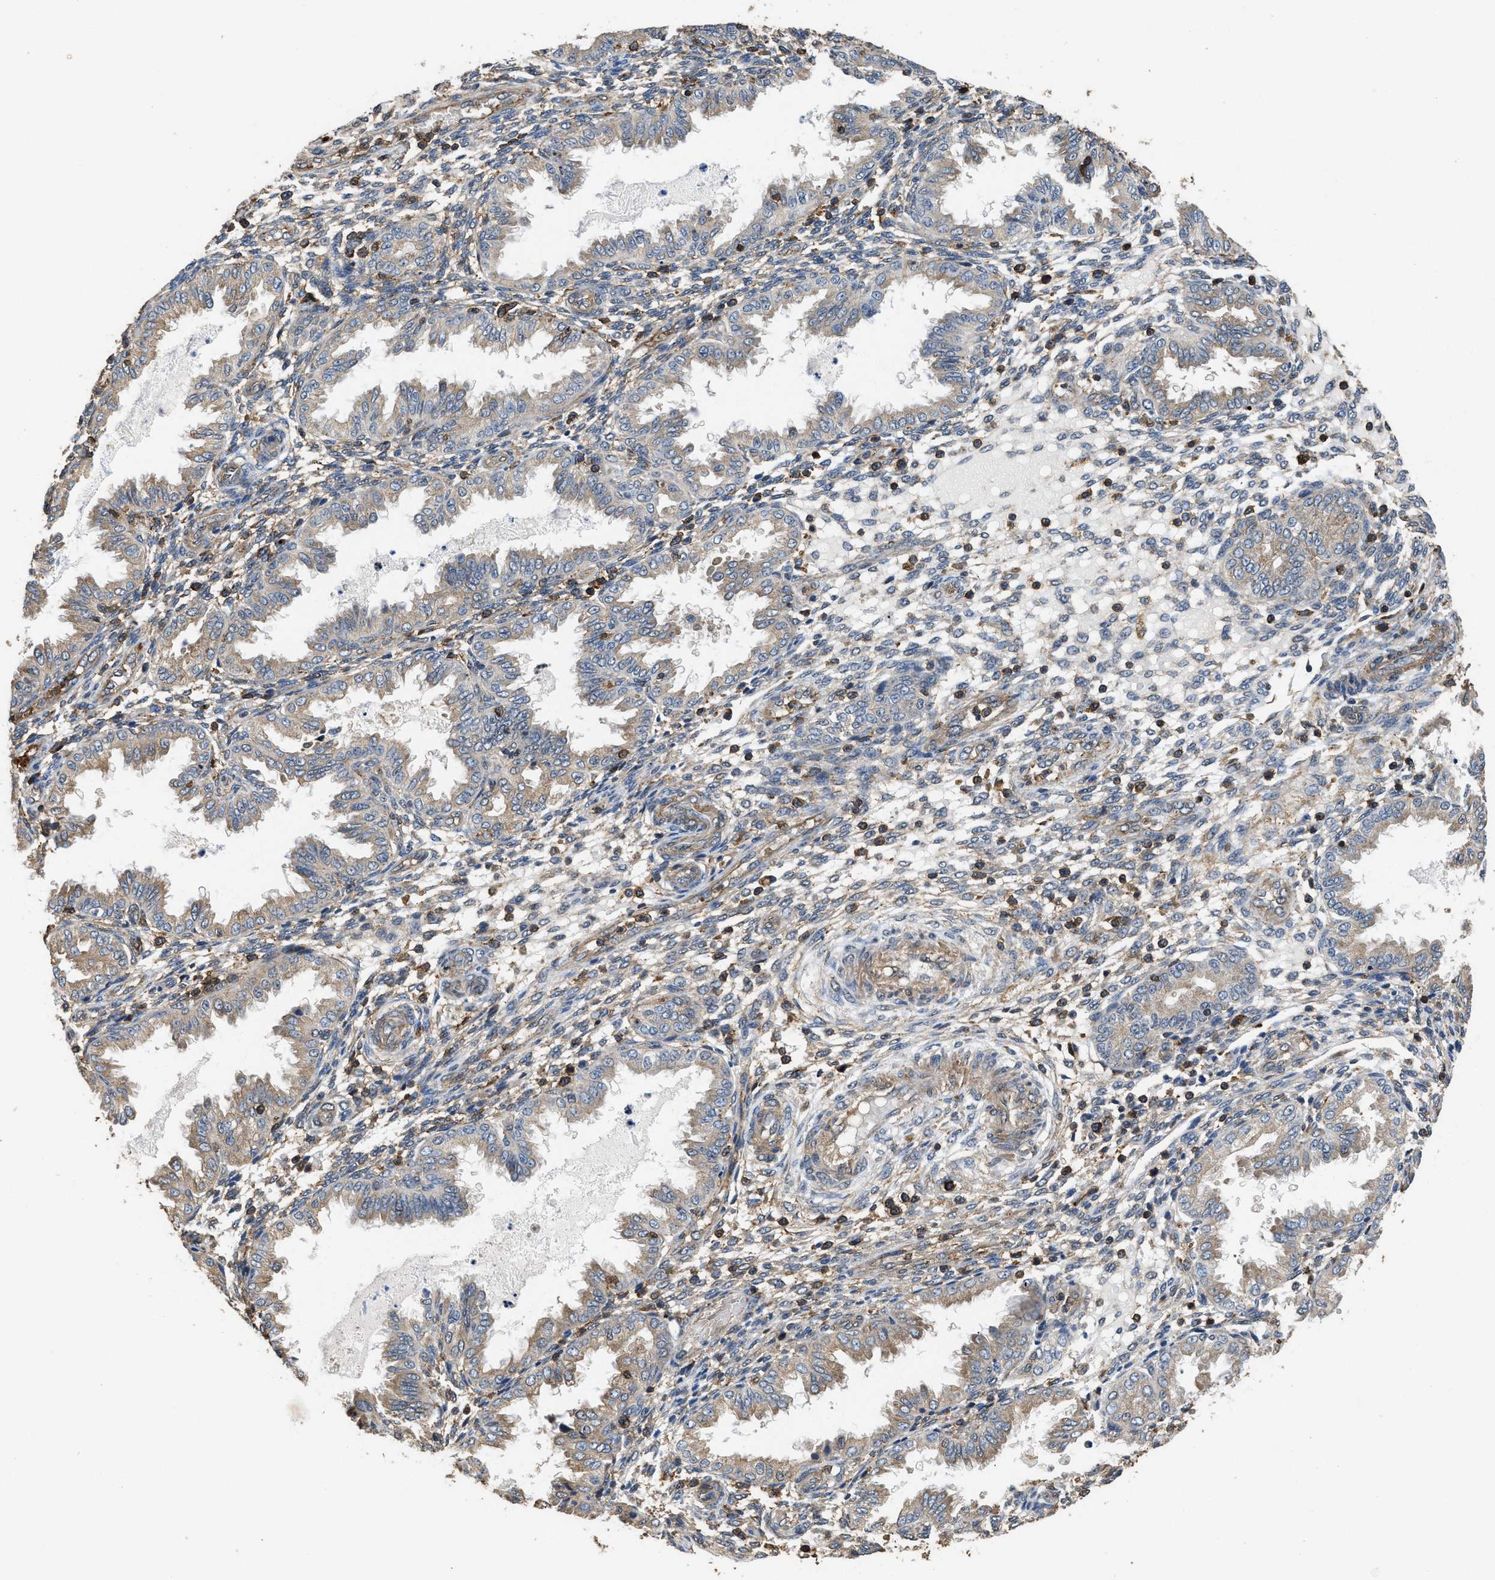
{"staining": {"intensity": "weak", "quantity": "25%-75%", "location": "cytoplasmic/membranous"}, "tissue": "endometrium", "cell_type": "Cells in endometrial stroma", "image_type": "normal", "snomed": [{"axis": "morphology", "description": "Normal tissue, NOS"}, {"axis": "topography", "description": "Endometrium"}], "caption": "Benign endometrium was stained to show a protein in brown. There is low levels of weak cytoplasmic/membranous expression in about 25%-75% of cells in endometrial stroma.", "gene": "LINGO2", "patient": {"sex": "female", "age": 33}}